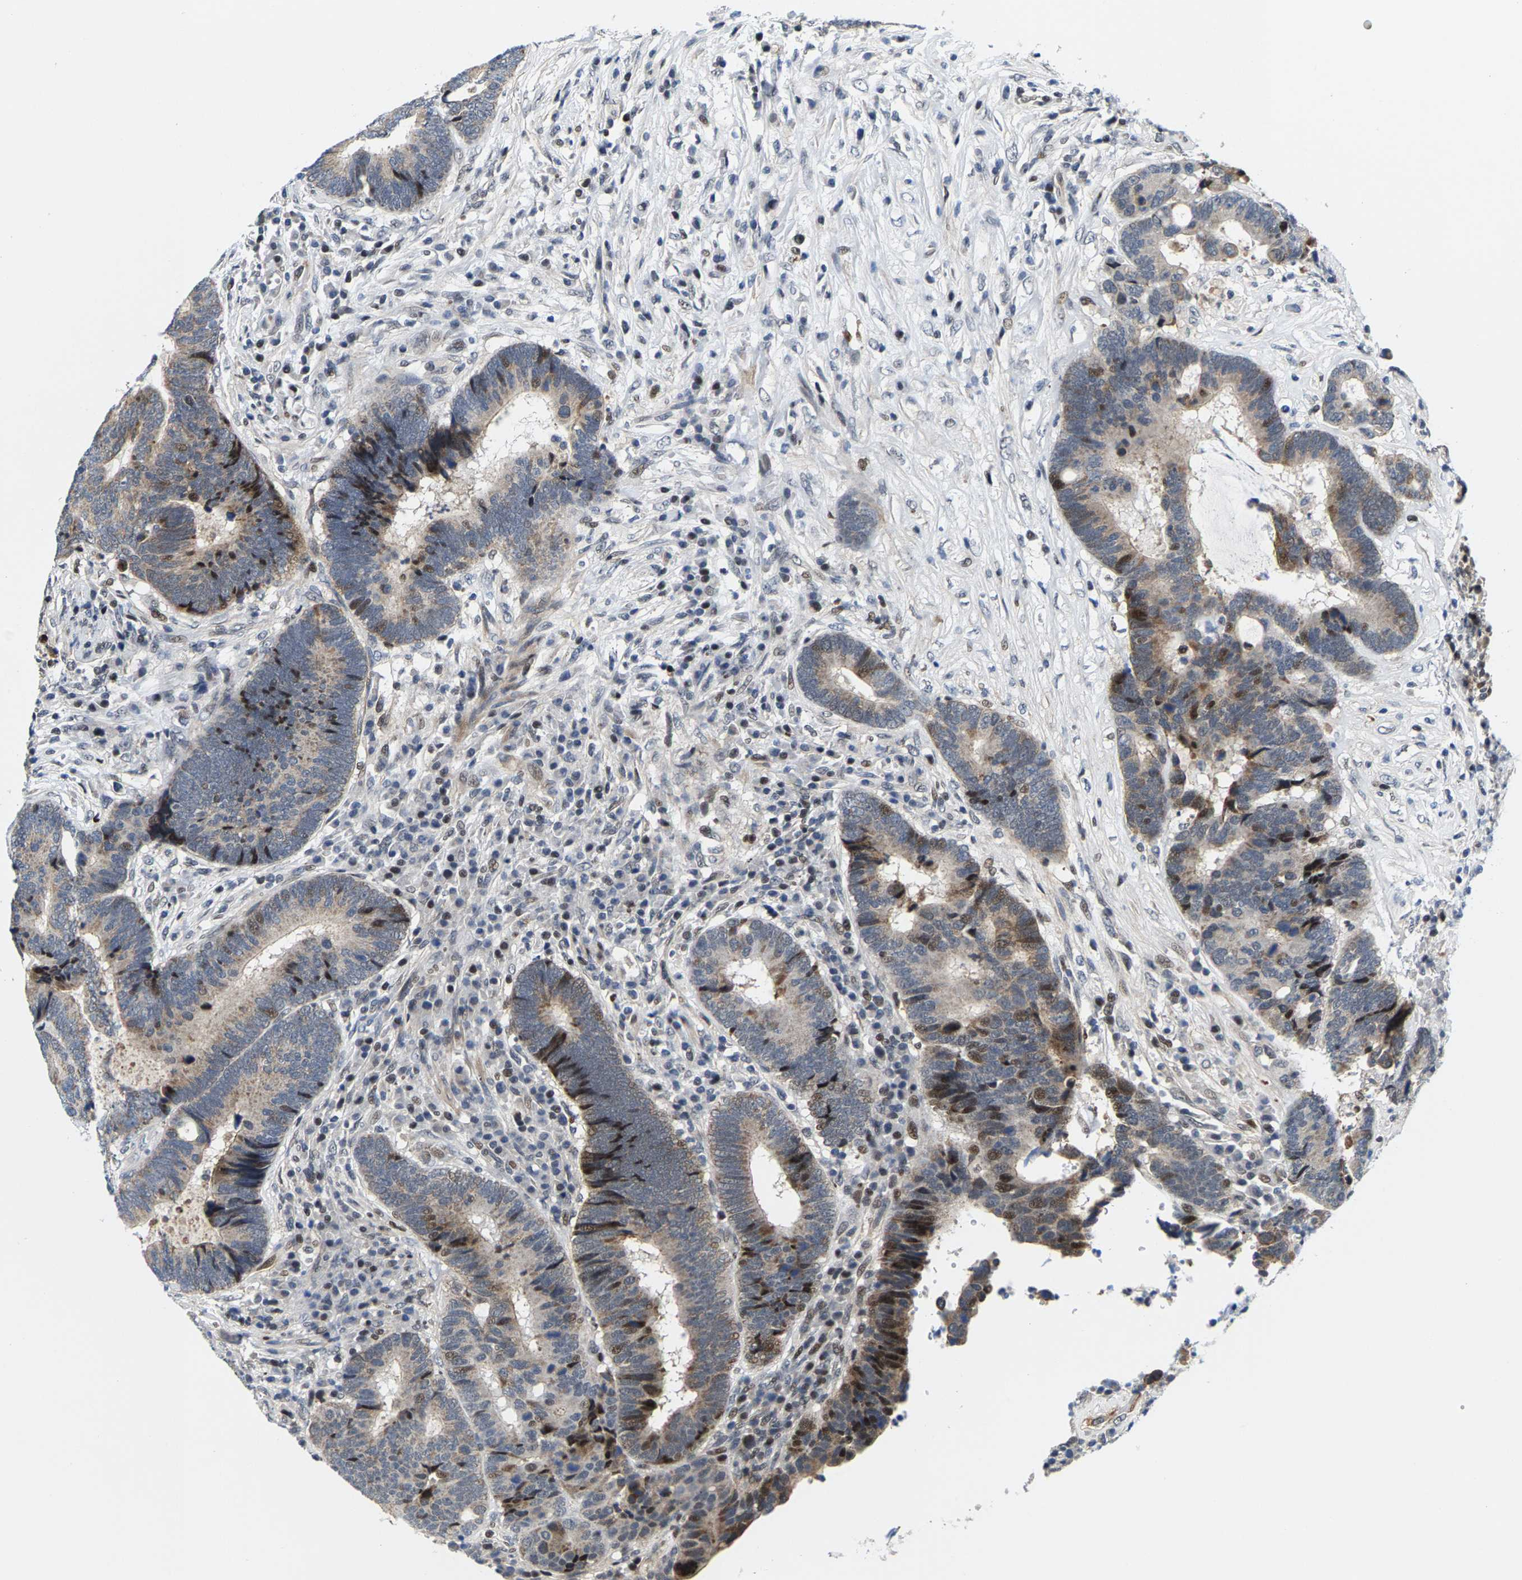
{"staining": {"intensity": "weak", "quantity": "25%-75%", "location": "cytoplasmic/membranous,nuclear"}, "tissue": "colorectal cancer", "cell_type": "Tumor cells", "image_type": "cancer", "snomed": [{"axis": "morphology", "description": "Adenocarcinoma, NOS"}, {"axis": "topography", "description": "Rectum"}], "caption": "Protein expression analysis of human adenocarcinoma (colorectal) reveals weak cytoplasmic/membranous and nuclear expression in about 25%-75% of tumor cells.", "gene": "GTPBP10", "patient": {"sex": "female", "age": 89}}